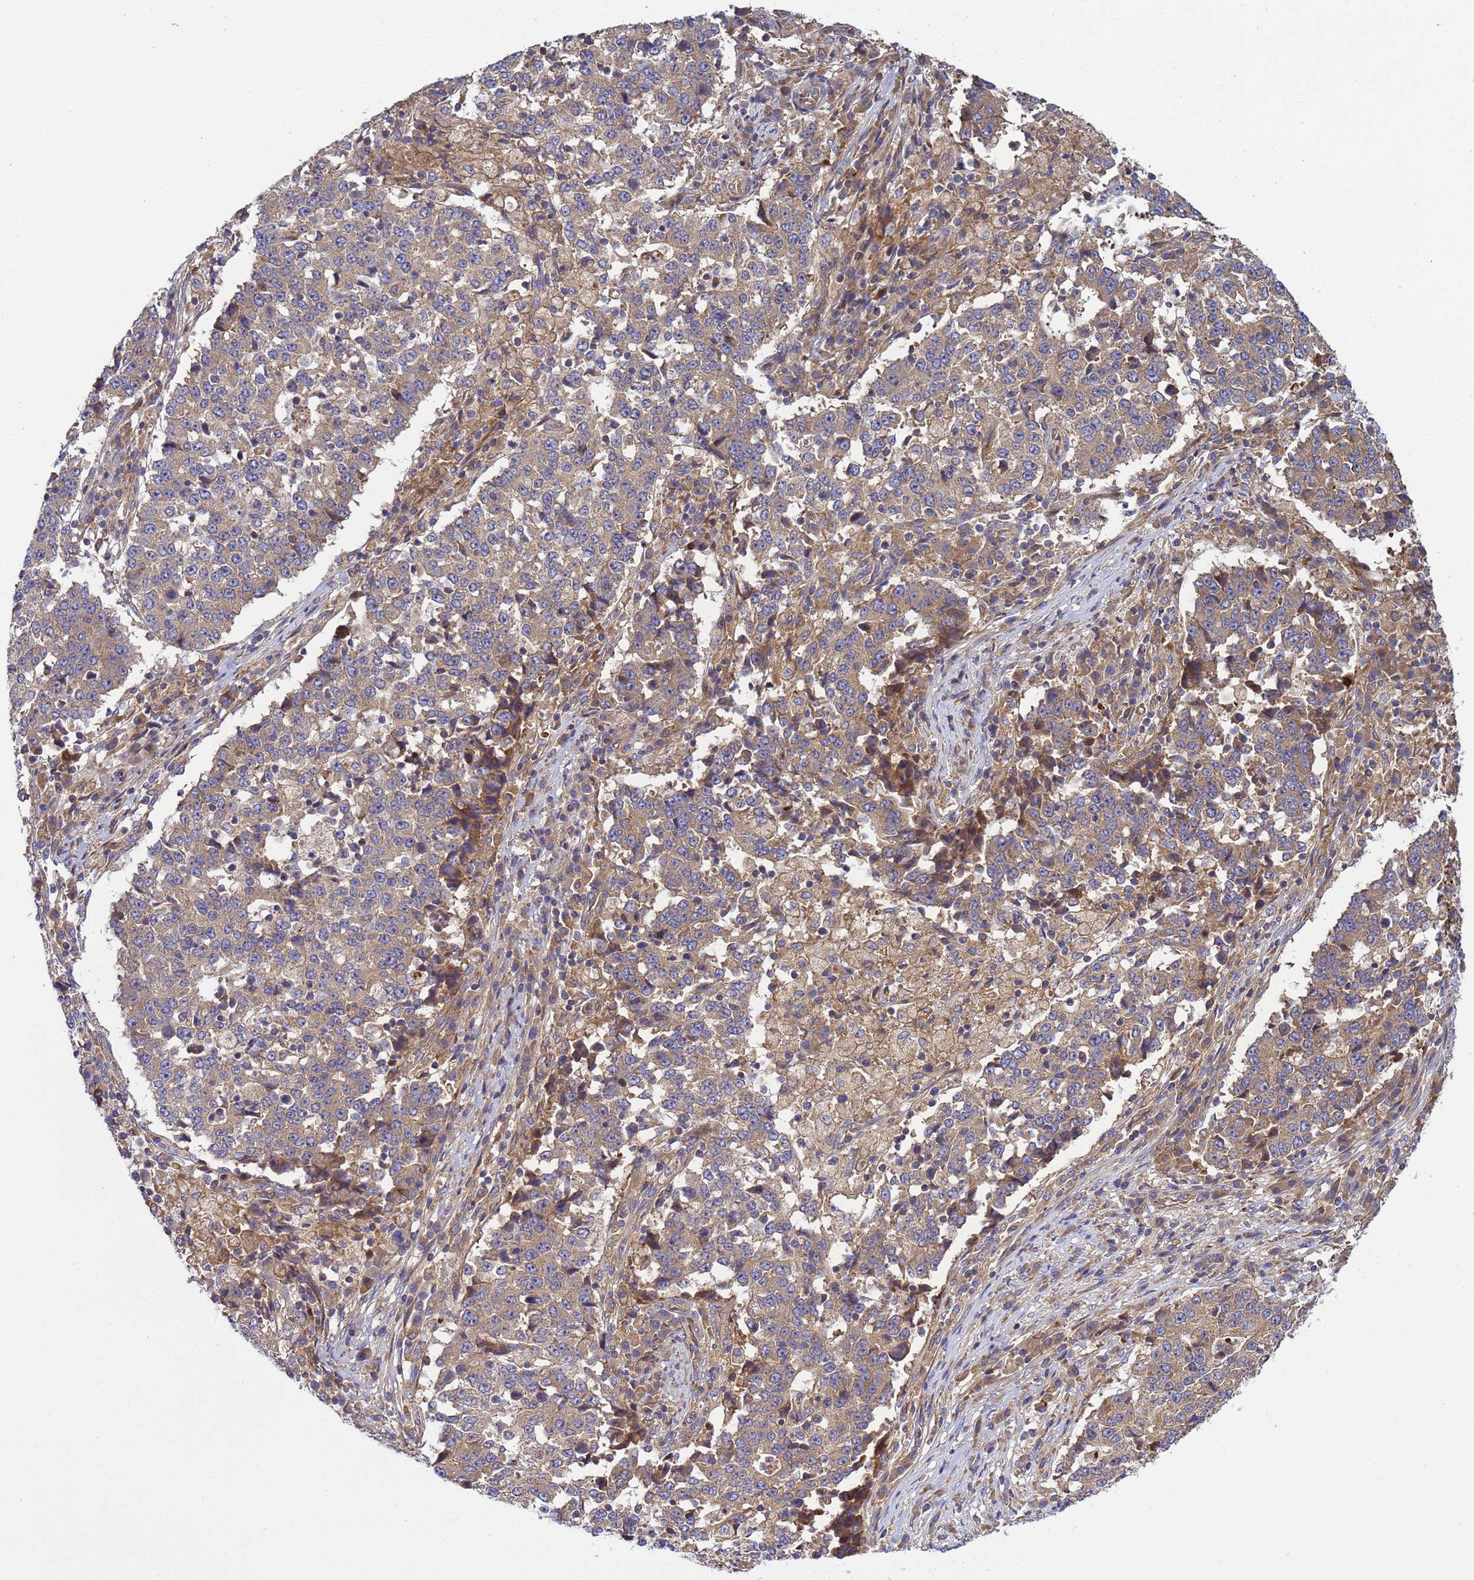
{"staining": {"intensity": "moderate", "quantity": ">75%", "location": "cytoplasmic/membranous"}, "tissue": "stomach cancer", "cell_type": "Tumor cells", "image_type": "cancer", "snomed": [{"axis": "morphology", "description": "Adenocarcinoma, NOS"}, {"axis": "topography", "description": "Stomach"}], "caption": "There is medium levels of moderate cytoplasmic/membranous expression in tumor cells of stomach adenocarcinoma, as demonstrated by immunohistochemical staining (brown color).", "gene": "BECN1", "patient": {"sex": "male", "age": 59}}